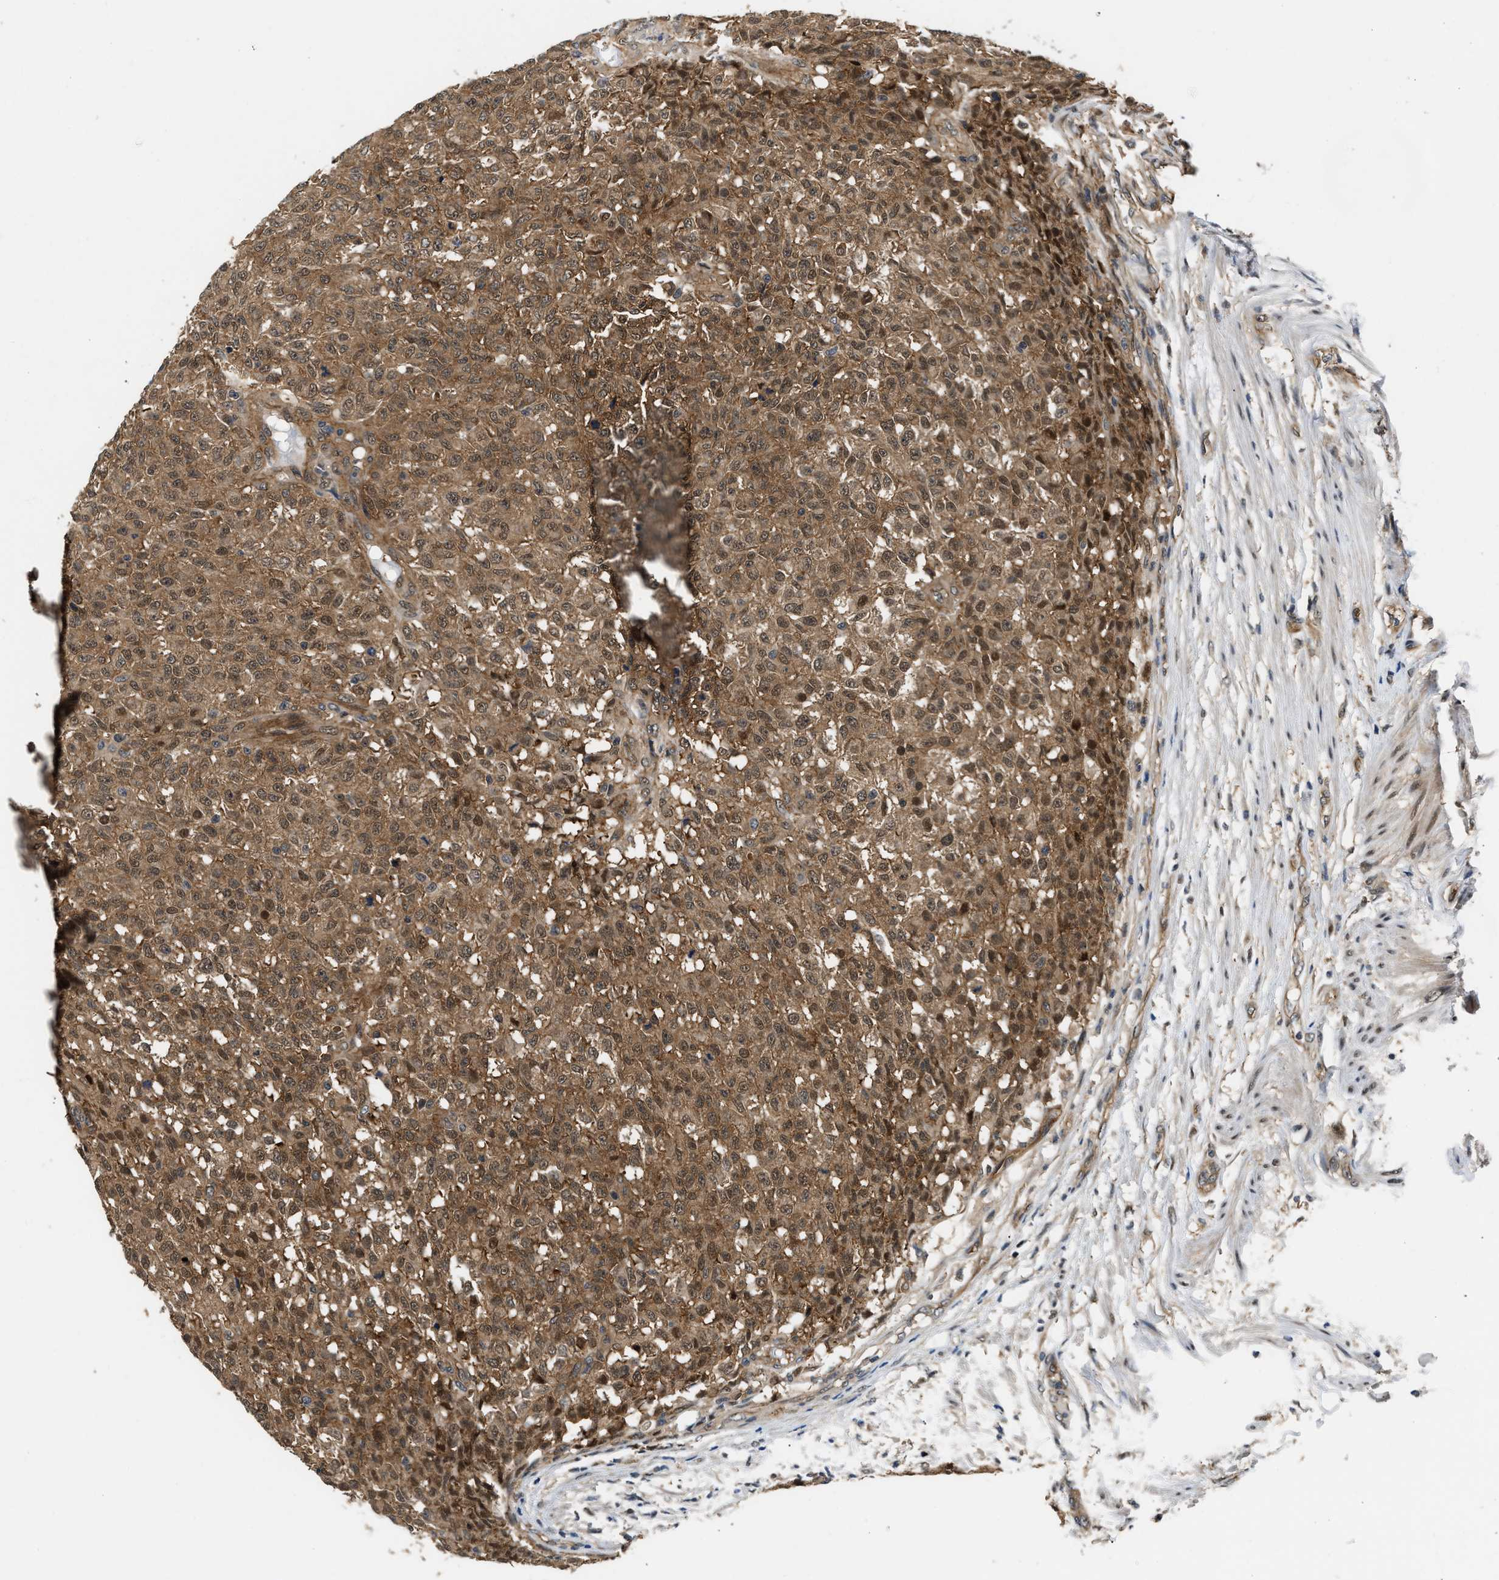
{"staining": {"intensity": "weak", "quantity": ">75%", "location": "cytoplasmic/membranous"}, "tissue": "testis cancer", "cell_type": "Tumor cells", "image_type": "cancer", "snomed": [{"axis": "morphology", "description": "Seminoma, NOS"}, {"axis": "topography", "description": "Testis"}], "caption": "Immunohistochemical staining of human seminoma (testis) displays low levels of weak cytoplasmic/membranous protein positivity in about >75% of tumor cells.", "gene": "COPS2", "patient": {"sex": "male", "age": 59}}